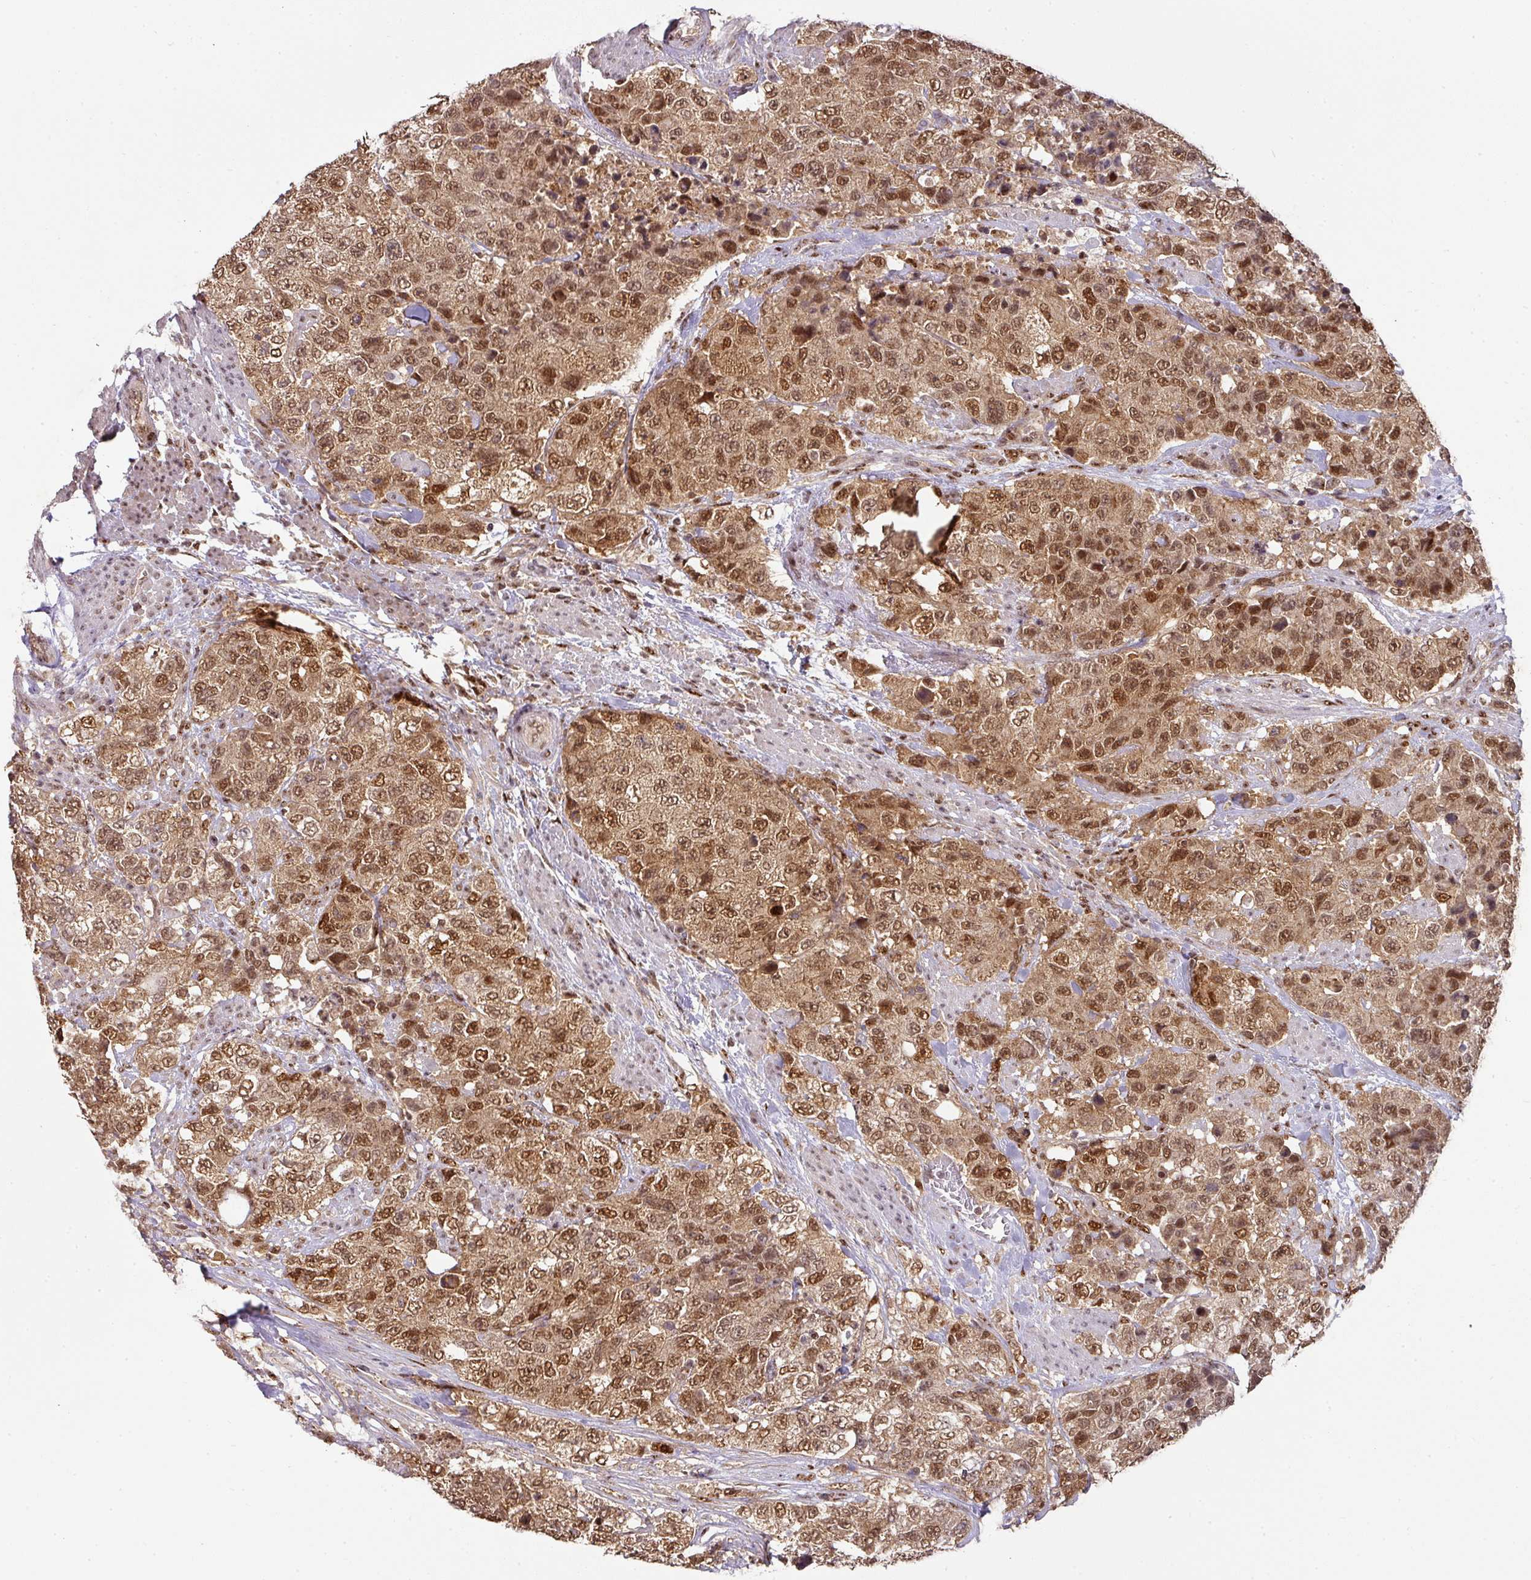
{"staining": {"intensity": "moderate", "quantity": ">75%", "location": "cytoplasmic/membranous,nuclear"}, "tissue": "urothelial cancer", "cell_type": "Tumor cells", "image_type": "cancer", "snomed": [{"axis": "morphology", "description": "Urothelial carcinoma, High grade"}, {"axis": "topography", "description": "Urinary bladder"}], "caption": "A high-resolution photomicrograph shows immunohistochemistry (IHC) staining of urothelial carcinoma (high-grade), which displays moderate cytoplasmic/membranous and nuclear expression in about >75% of tumor cells. The staining was performed using DAB (3,3'-diaminobenzidine) to visualize the protein expression in brown, while the nuclei were stained in blue with hematoxylin (Magnification: 20x).", "gene": "RANBP9", "patient": {"sex": "female", "age": 78}}